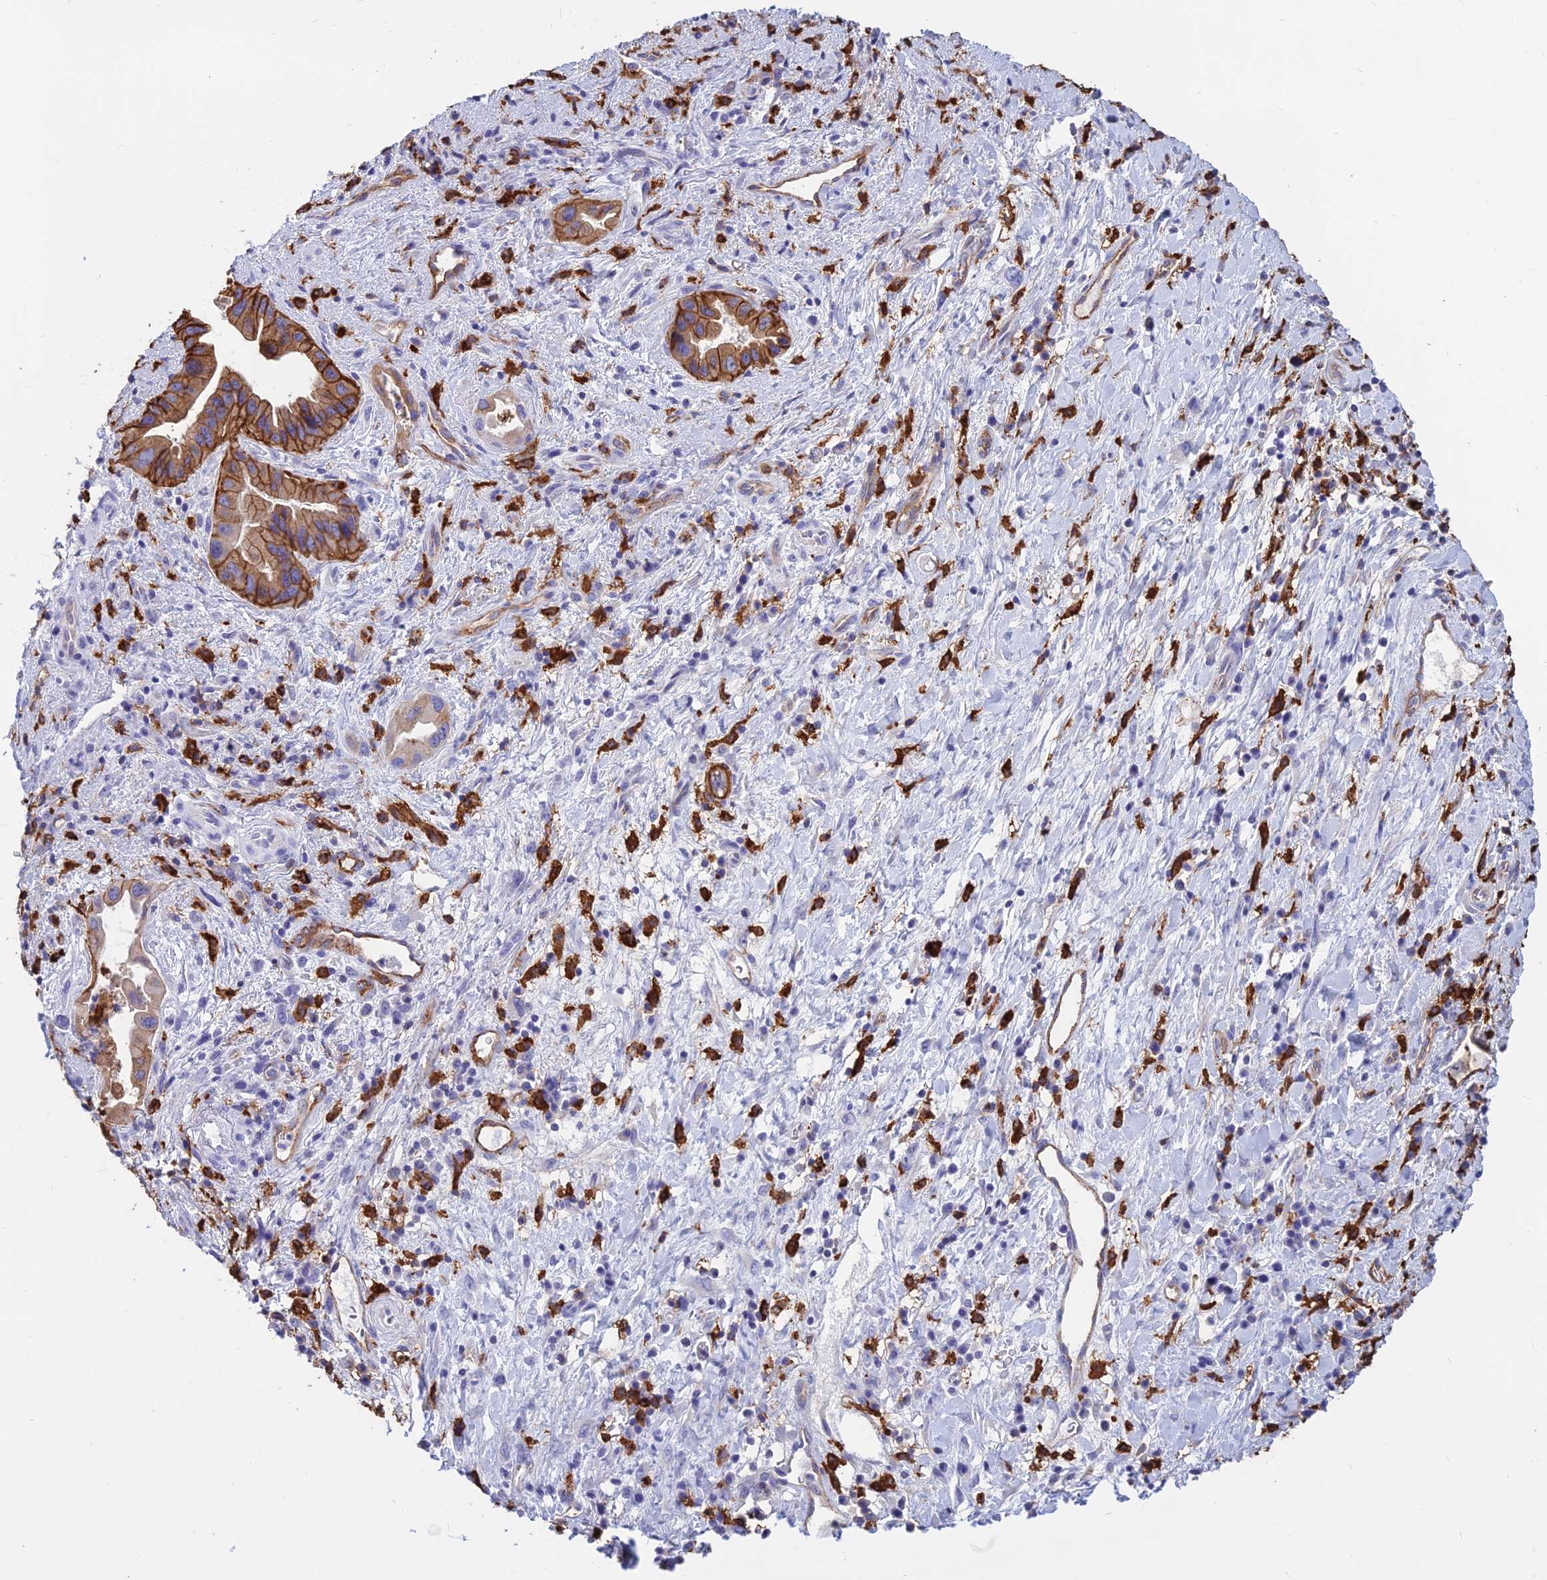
{"staining": {"intensity": "moderate", "quantity": ">75%", "location": "cytoplasmic/membranous"}, "tissue": "pancreatic cancer", "cell_type": "Tumor cells", "image_type": "cancer", "snomed": [{"axis": "morphology", "description": "Adenocarcinoma, NOS"}, {"axis": "topography", "description": "Pancreas"}], "caption": "Immunohistochemistry (IHC) (DAB) staining of adenocarcinoma (pancreatic) displays moderate cytoplasmic/membranous protein expression in about >75% of tumor cells.", "gene": "HLA-DRB1", "patient": {"sex": "female", "age": 77}}